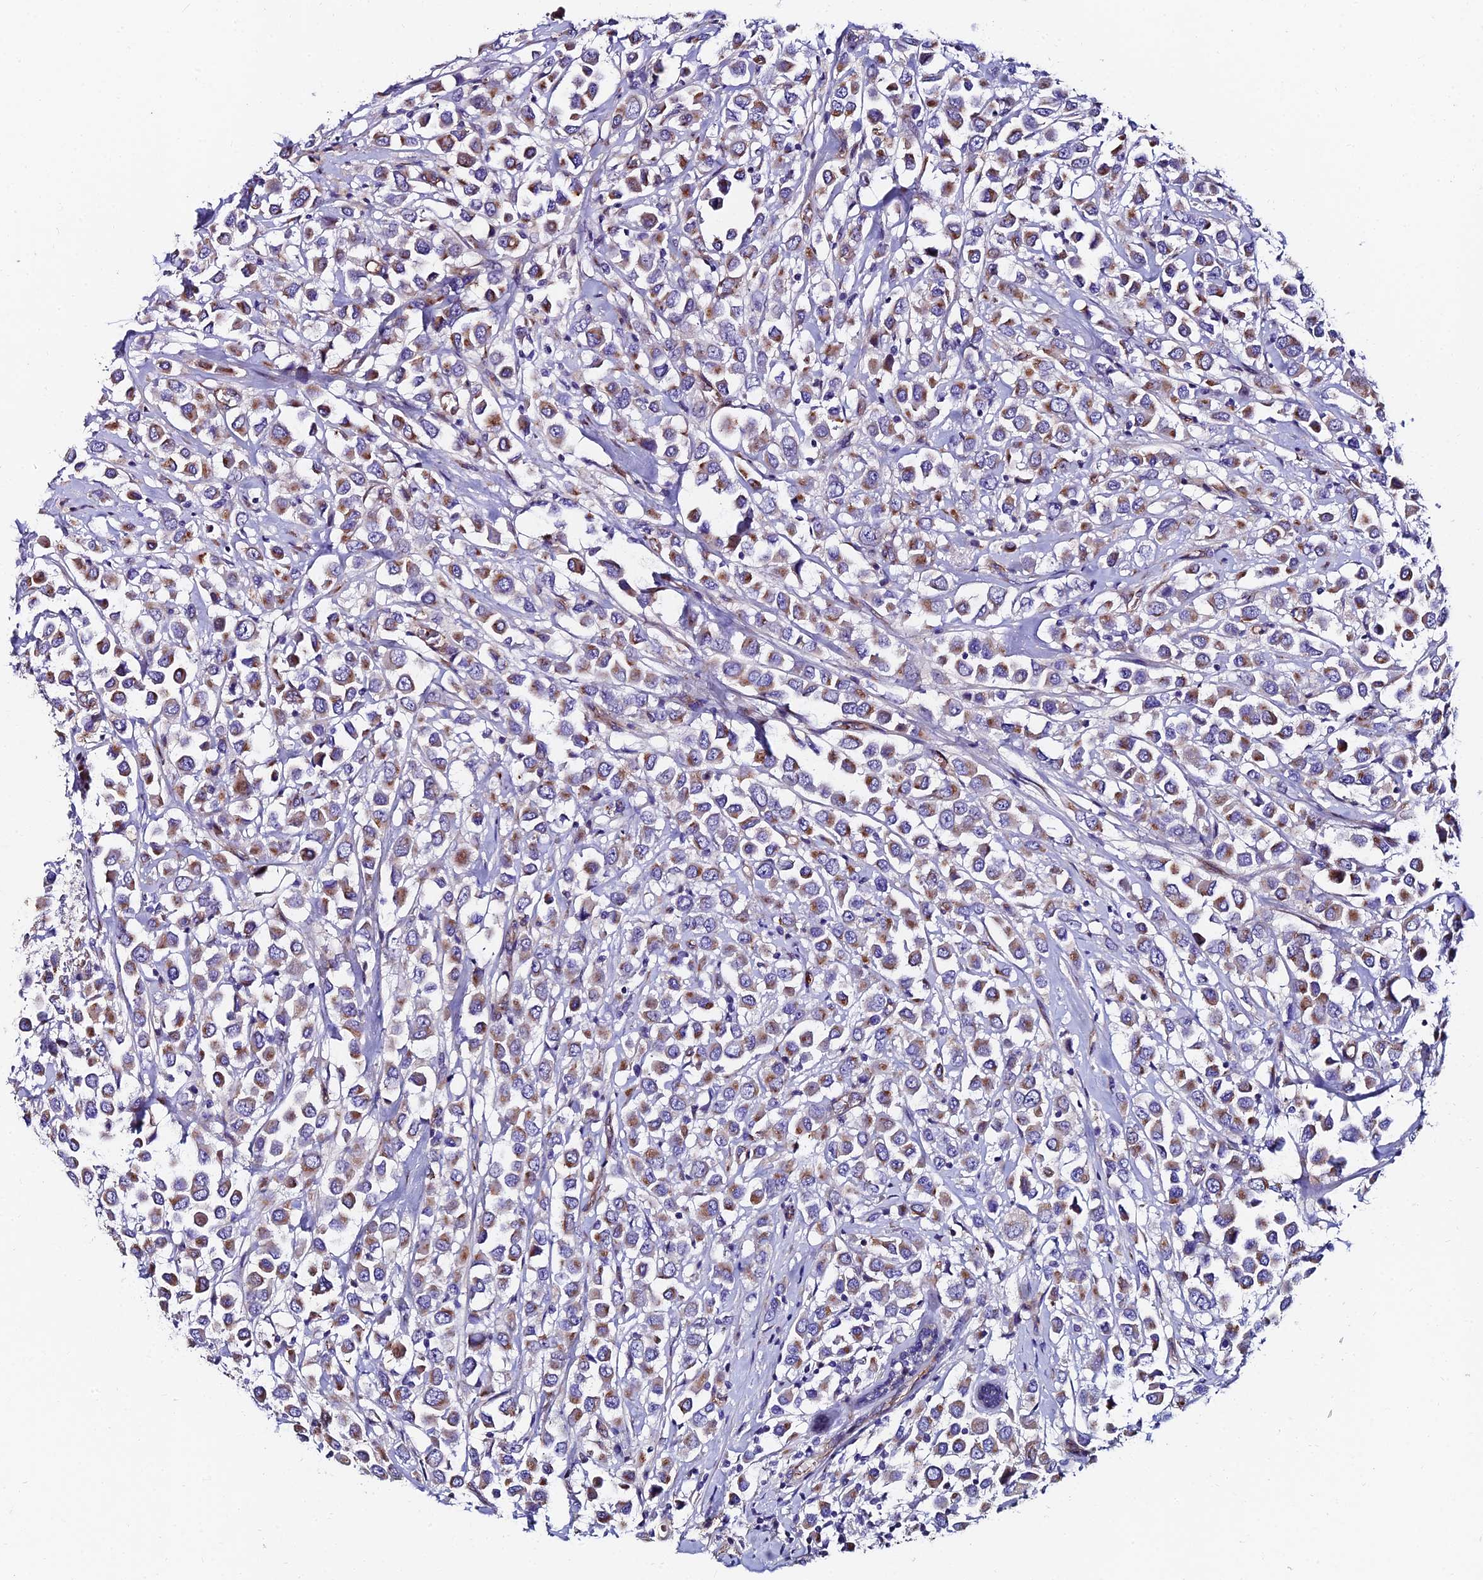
{"staining": {"intensity": "weak", "quantity": "25%-75%", "location": "cytoplasmic/membranous"}, "tissue": "breast cancer", "cell_type": "Tumor cells", "image_type": "cancer", "snomed": [{"axis": "morphology", "description": "Duct carcinoma"}, {"axis": "topography", "description": "Breast"}], "caption": "Immunohistochemical staining of breast intraductal carcinoma shows low levels of weak cytoplasmic/membranous positivity in about 25%-75% of tumor cells.", "gene": "ADGRF3", "patient": {"sex": "female", "age": 61}}